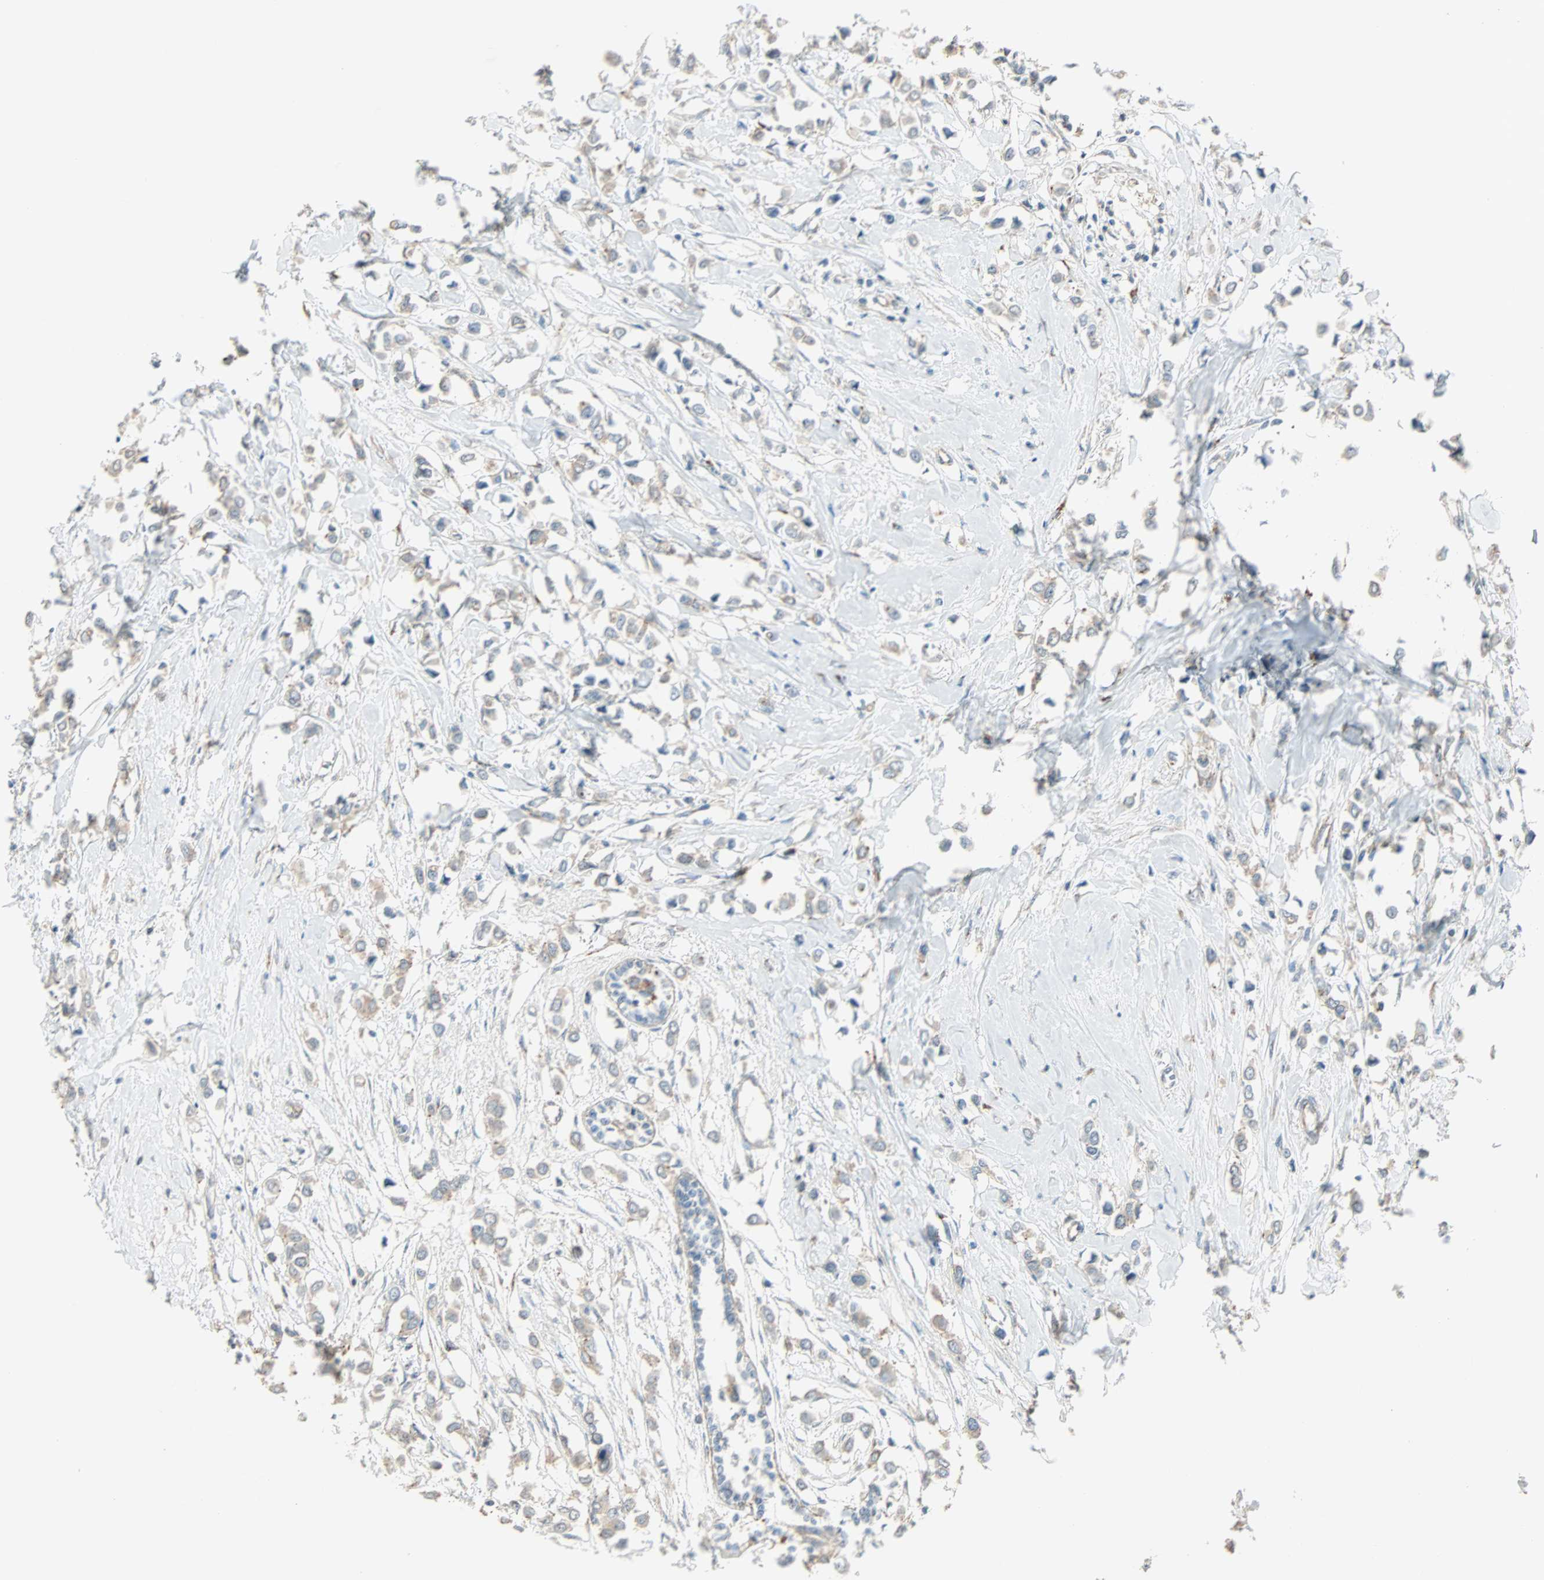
{"staining": {"intensity": "weak", "quantity": ">75%", "location": "cytoplasmic/membranous"}, "tissue": "breast cancer", "cell_type": "Tumor cells", "image_type": "cancer", "snomed": [{"axis": "morphology", "description": "Lobular carcinoma"}, {"axis": "topography", "description": "Breast"}], "caption": "Immunohistochemical staining of breast cancer (lobular carcinoma) shows weak cytoplasmic/membranous protein positivity in about >75% of tumor cells. (DAB IHC, brown staining for protein, blue staining for nuclei).", "gene": "MAP3K21", "patient": {"sex": "female", "age": 51}}